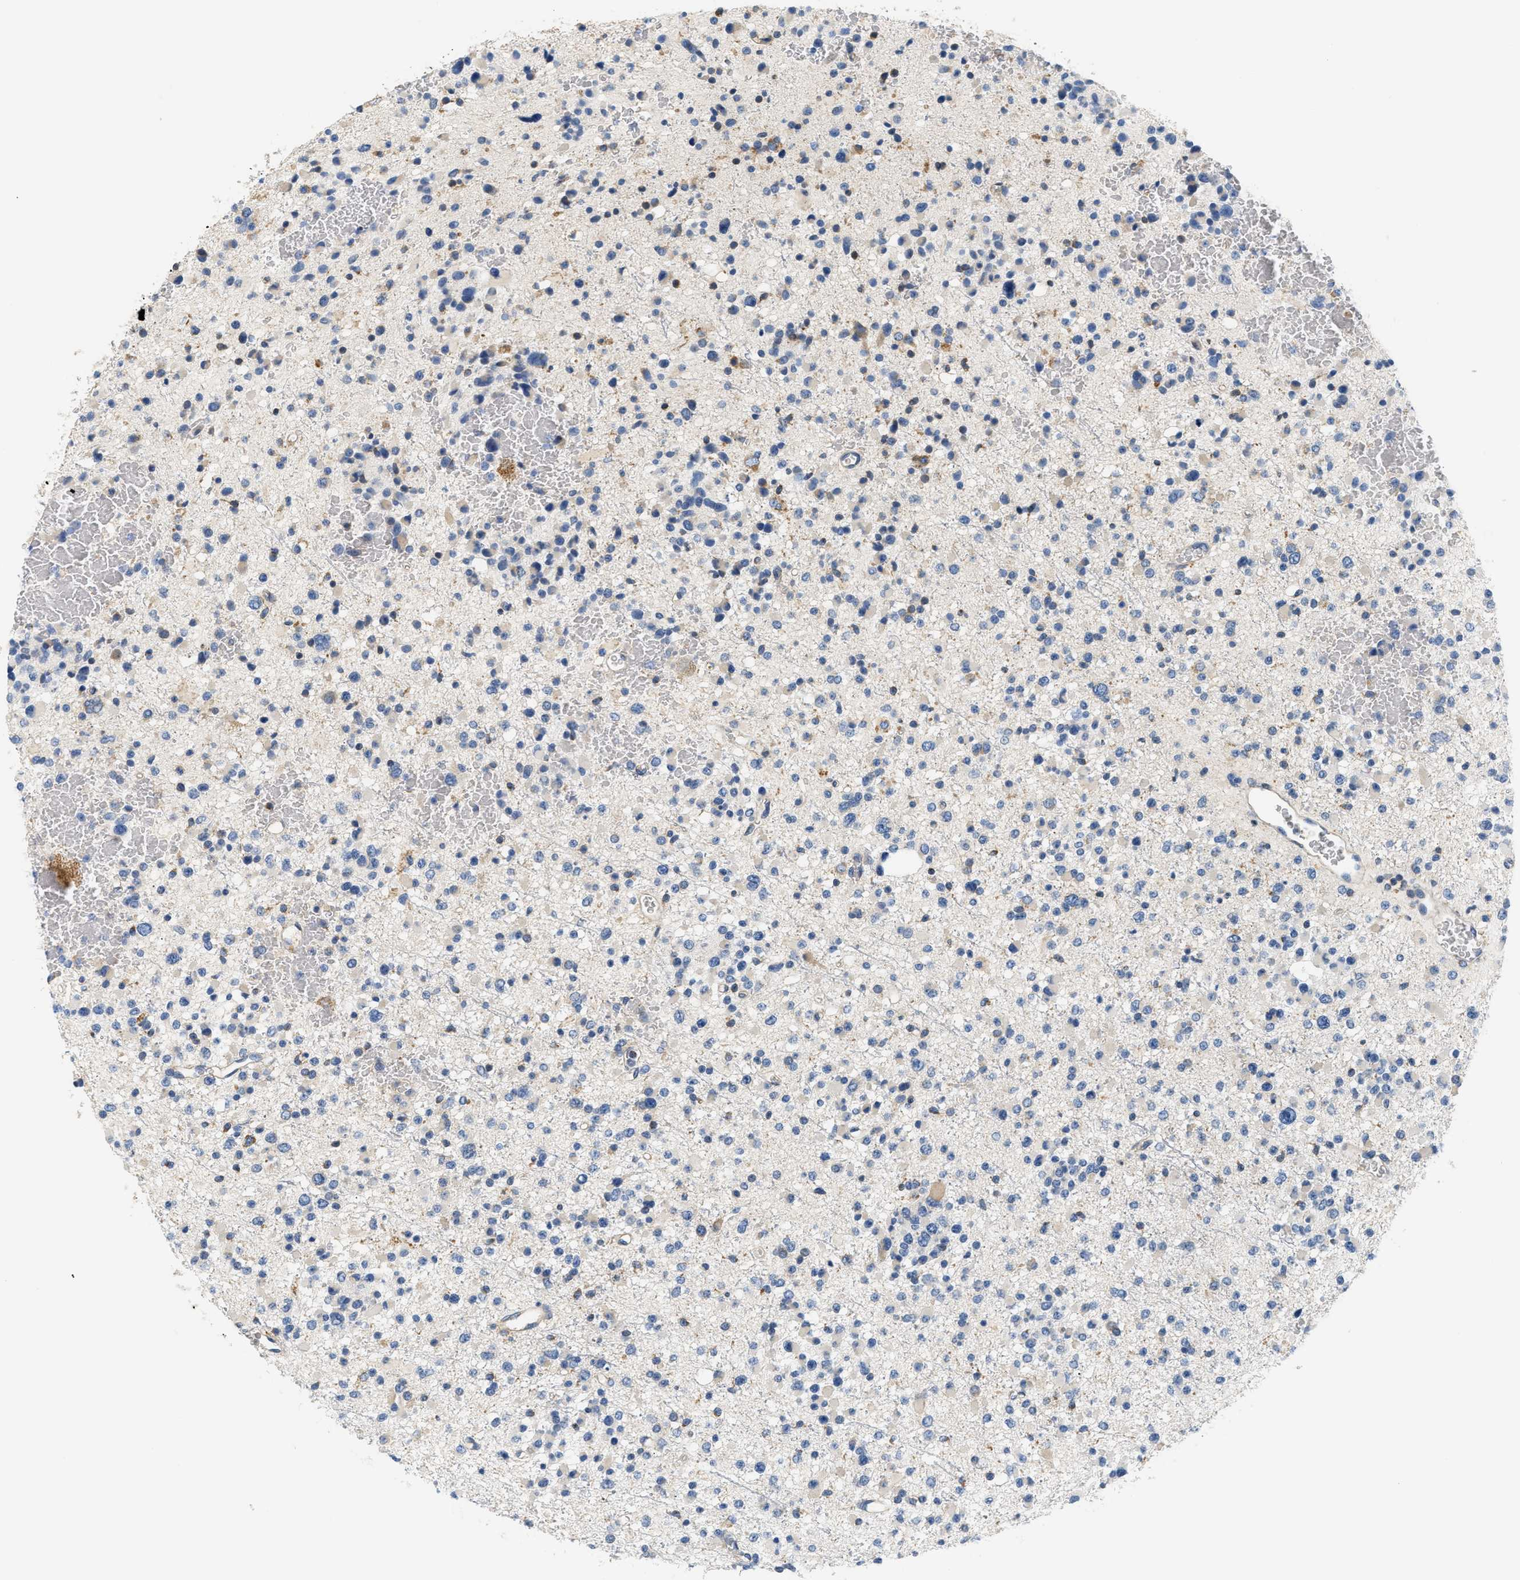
{"staining": {"intensity": "negative", "quantity": "none", "location": "none"}, "tissue": "glioma", "cell_type": "Tumor cells", "image_type": "cancer", "snomed": [{"axis": "morphology", "description": "Glioma, malignant, Low grade"}, {"axis": "topography", "description": "Brain"}], "caption": "Low-grade glioma (malignant) was stained to show a protein in brown. There is no significant staining in tumor cells.", "gene": "HDHD3", "patient": {"sex": "female", "age": 22}}